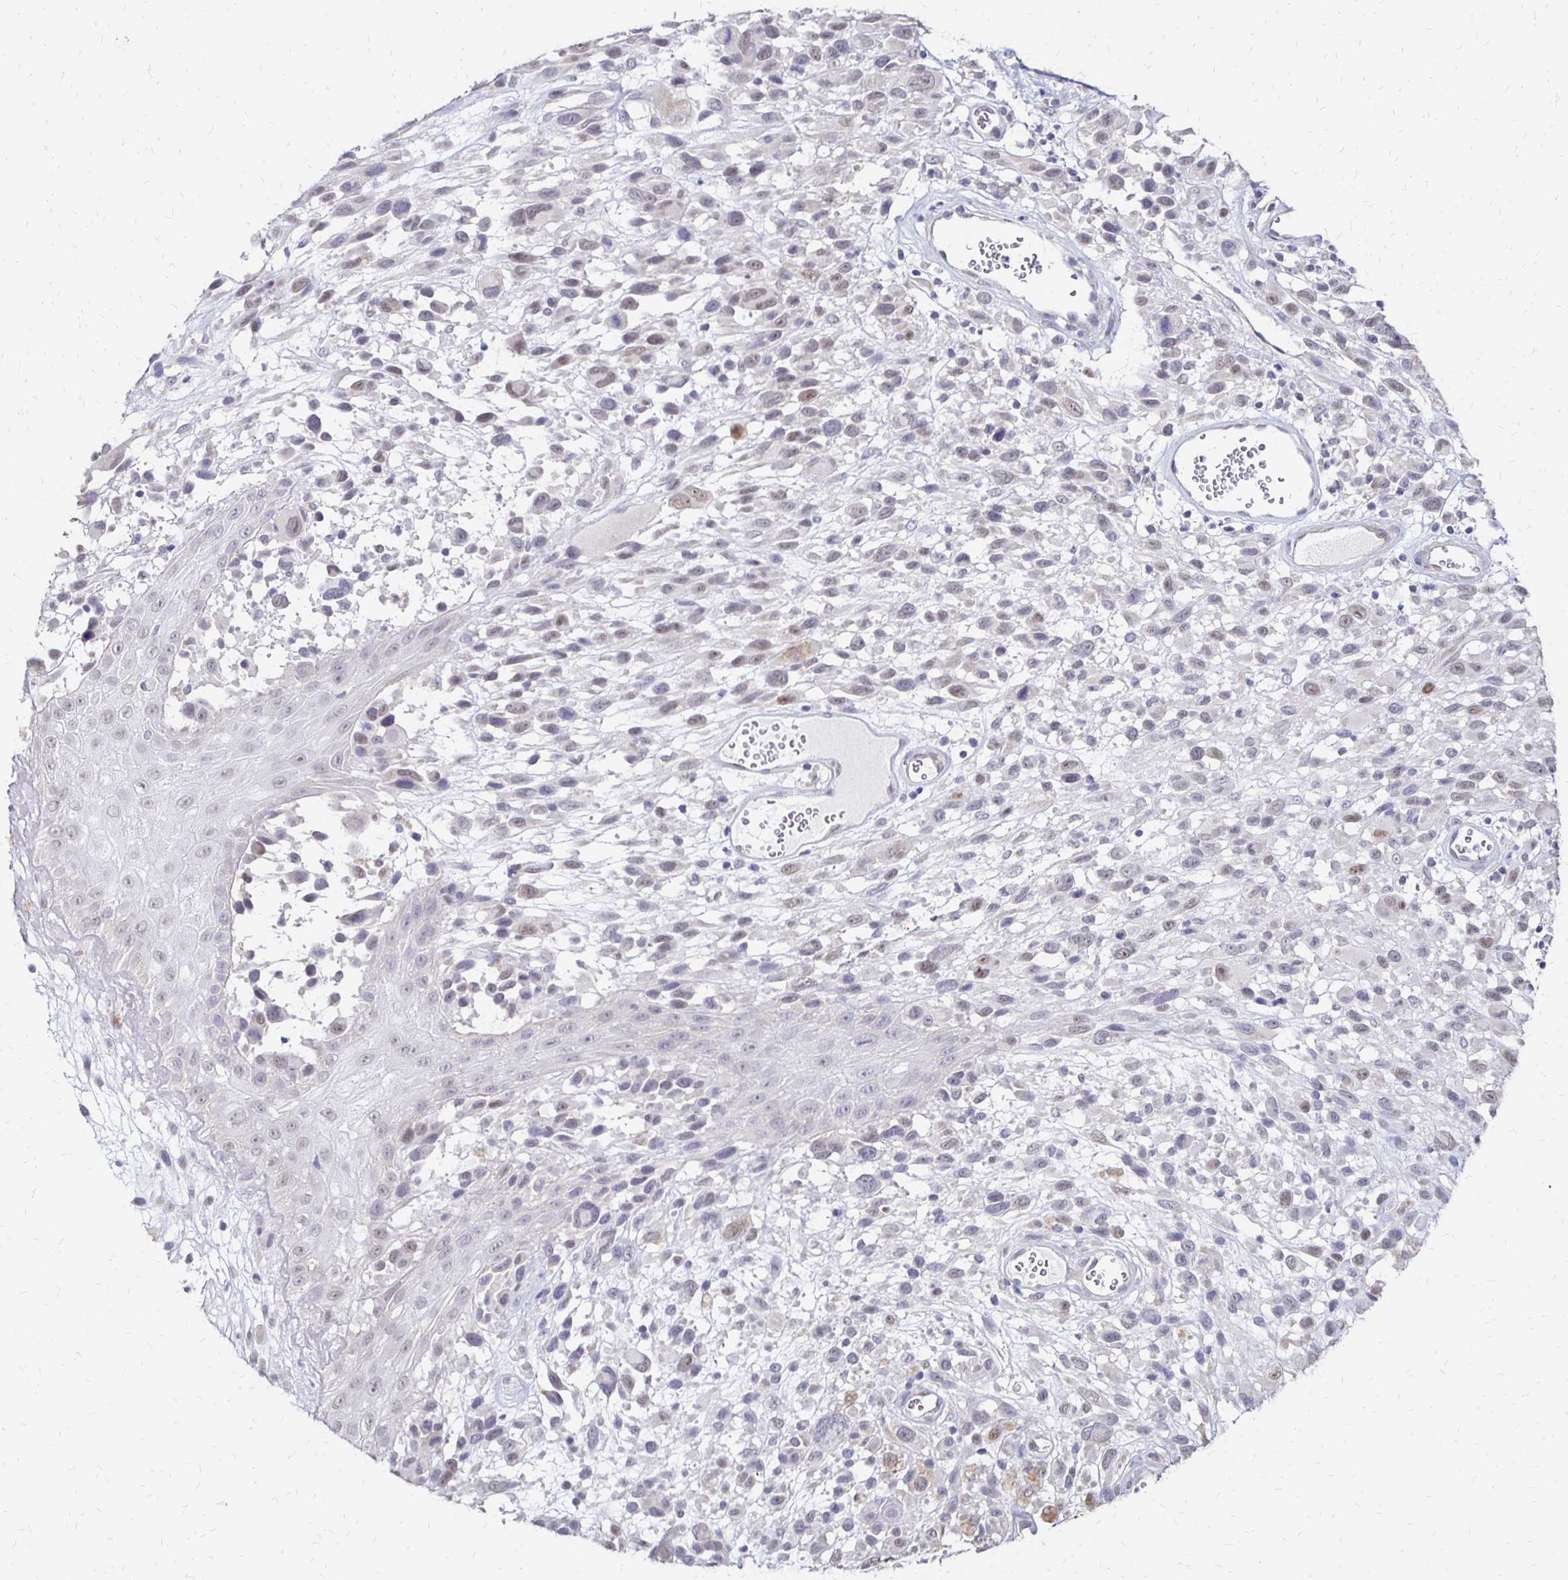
{"staining": {"intensity": "weak", "quantity": "<25%", "location": "nuclear"}, "tissue": "melanoma", "cell_type": "Tumor cells", "image_type": "cancer", "snomed": [{"axis": "morphology", "description": "Malignant melanoma, NOS"}, {"axis": "topography", "description": "Skin"}], "caption": "The micrograph reveals no staining of tumor cells in malignant melanoma.", "gene": "ATOSB", "patient": {"sex": "male", "age": 68}}